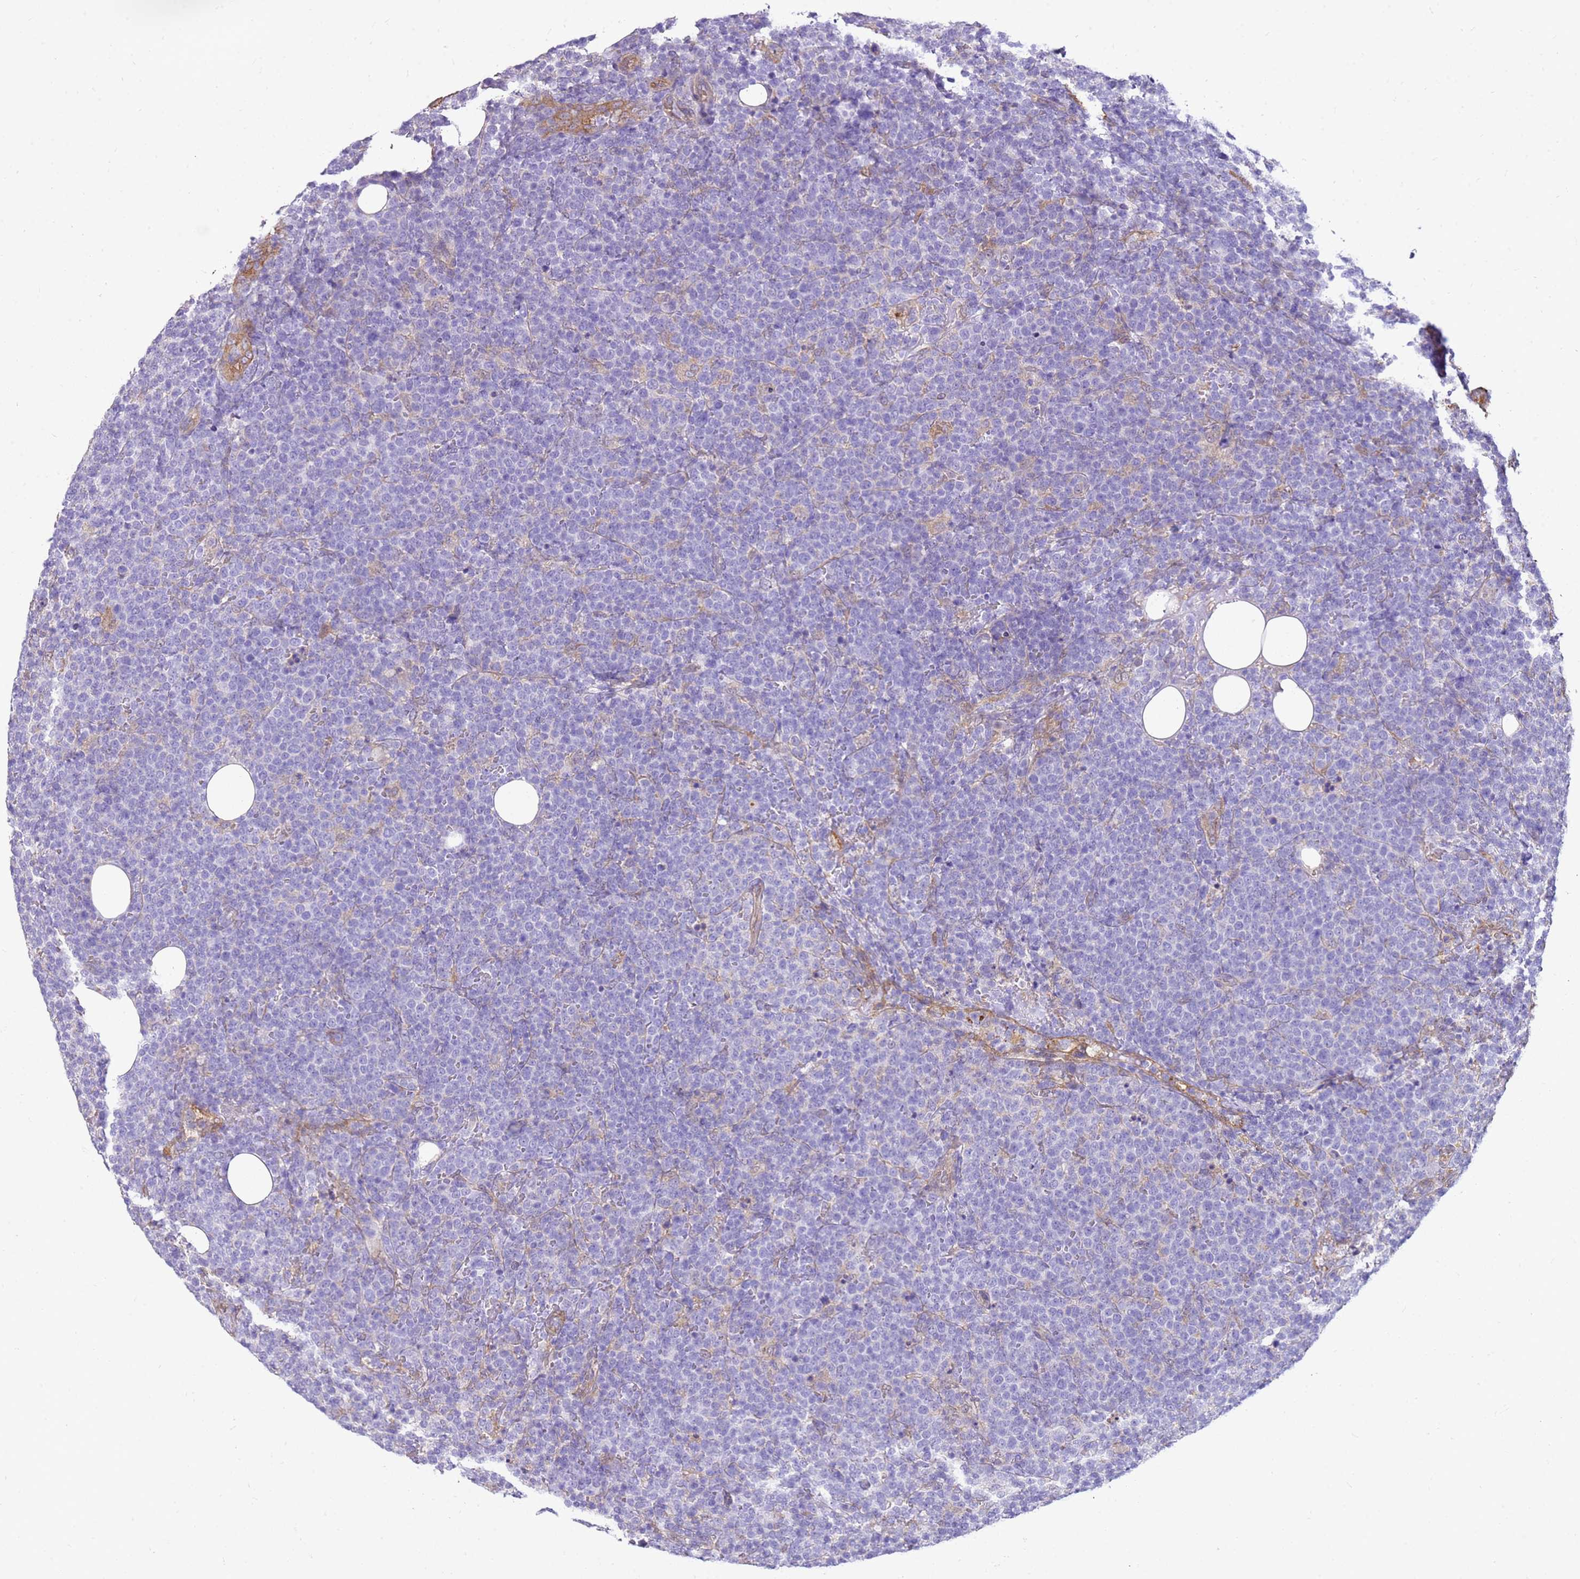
{"staining": {"intensity": "negative", "quantity": "none", "location": "none"}, "tissue": "lymphoma", "cell_type": "Tumor cells", "image_type": "cancer", "snomed": [{"axis": "morphology", "description": "Malignant lymphoma, non-Hodgkin's type, High grade"}, {"axis": "topography", "description": "Lymph node"}], "caption": "Immunohistochemistry of human lymphoma exhibits no positivity in tumor cells.", "gene": "HSPB1", "patient": {"sex": "male", "age": 61}}